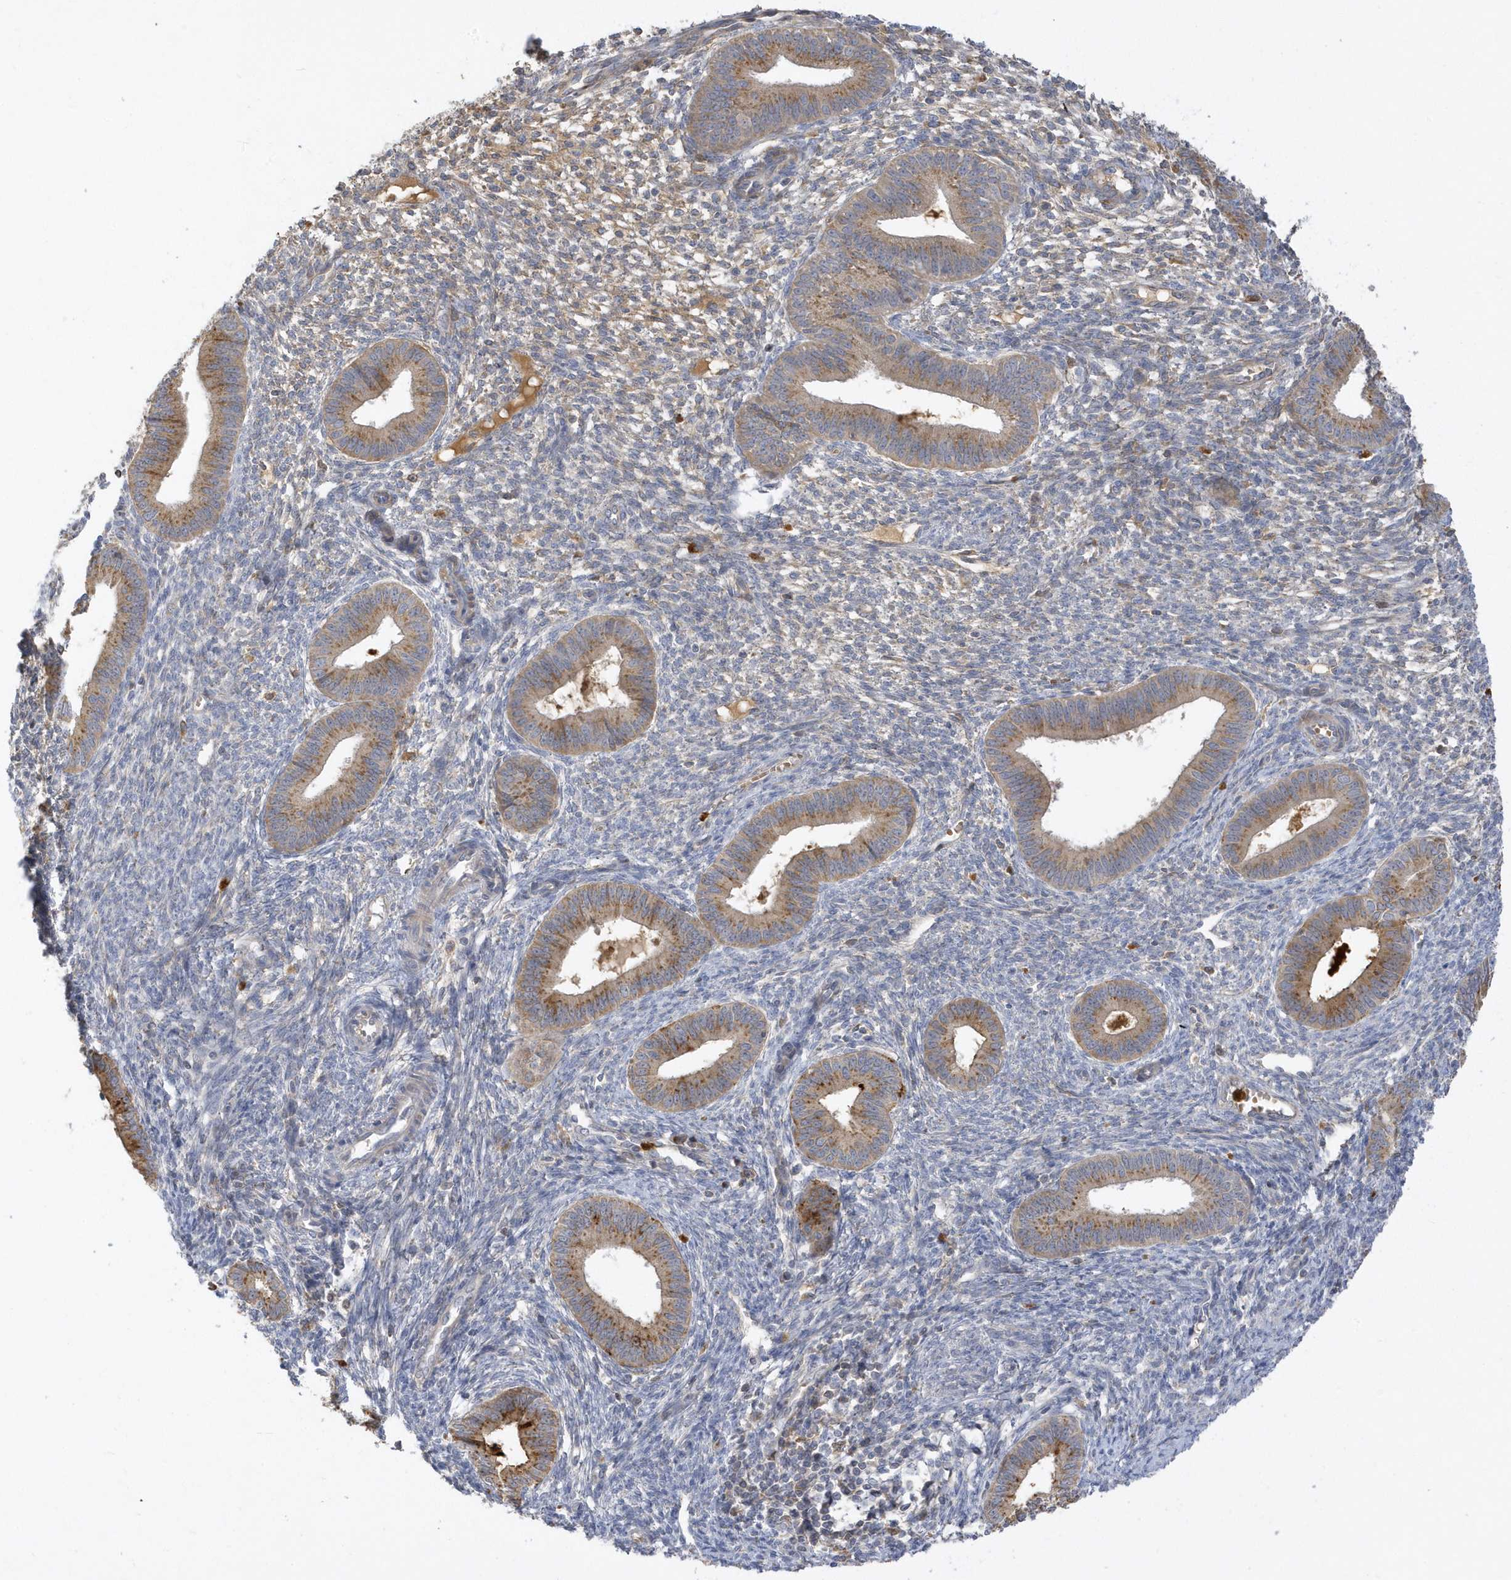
{"staining": {"intensity": "negative", "quantity": "none", "location": "none"}, "tissue": "endometrium", "cell_type": "Cells in endometrial stroma", "image_type": "normal", "snomed": [{"axis": "morphology", "description": "Normal tissue, NOS"}, {"axis": "topography", "description": "Endometrium"}], "caption": "Micrograph shows no significant protein staining in cells in endometrial stroma of benign endometrium.", "gene": "DPP9", "patient": {"sex": "female", "age": 46}}